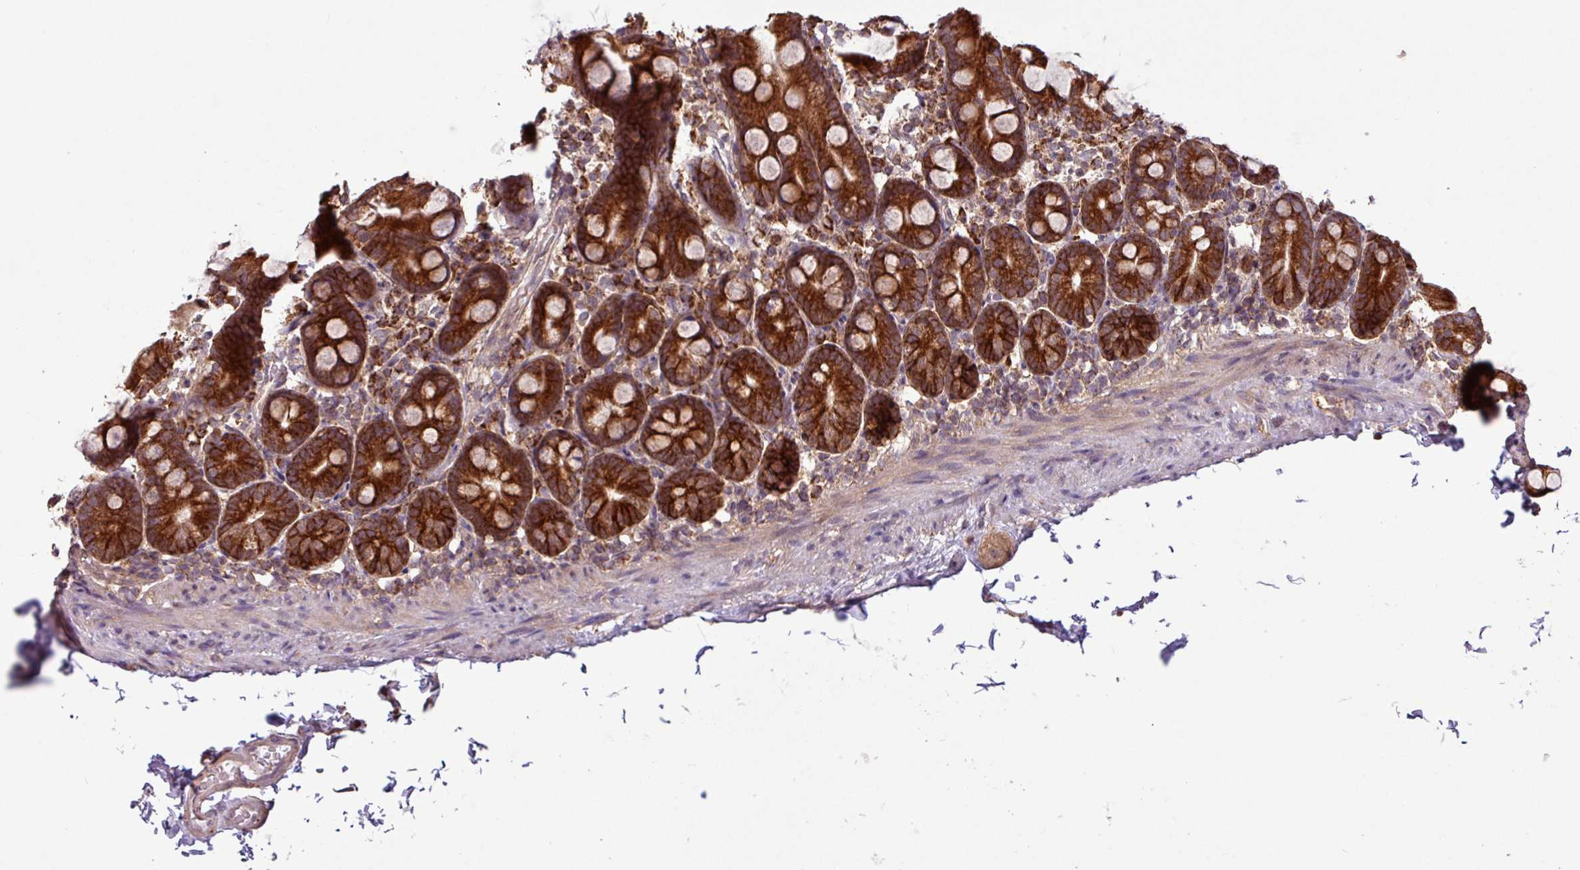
{"staining": {"intensity": "strong", "quantity": ">75%", "location": "cytoplasmic/membranous"}, "tissue": "small intestine", "cell_type": "Glandular cells", "image_type": "normal", "snomed": [{"axis": "morphology", "description": "Normal tissue, NOS"}, {"axis": "topography", "description": "Small intestine"}], "caption": "Strong cytoplasmic/membranous protein positivity is seen in about >75% of glandular cells in small intestine.", "gene": "MCTP2", "patient": {"sex": "female", "age": 68}}